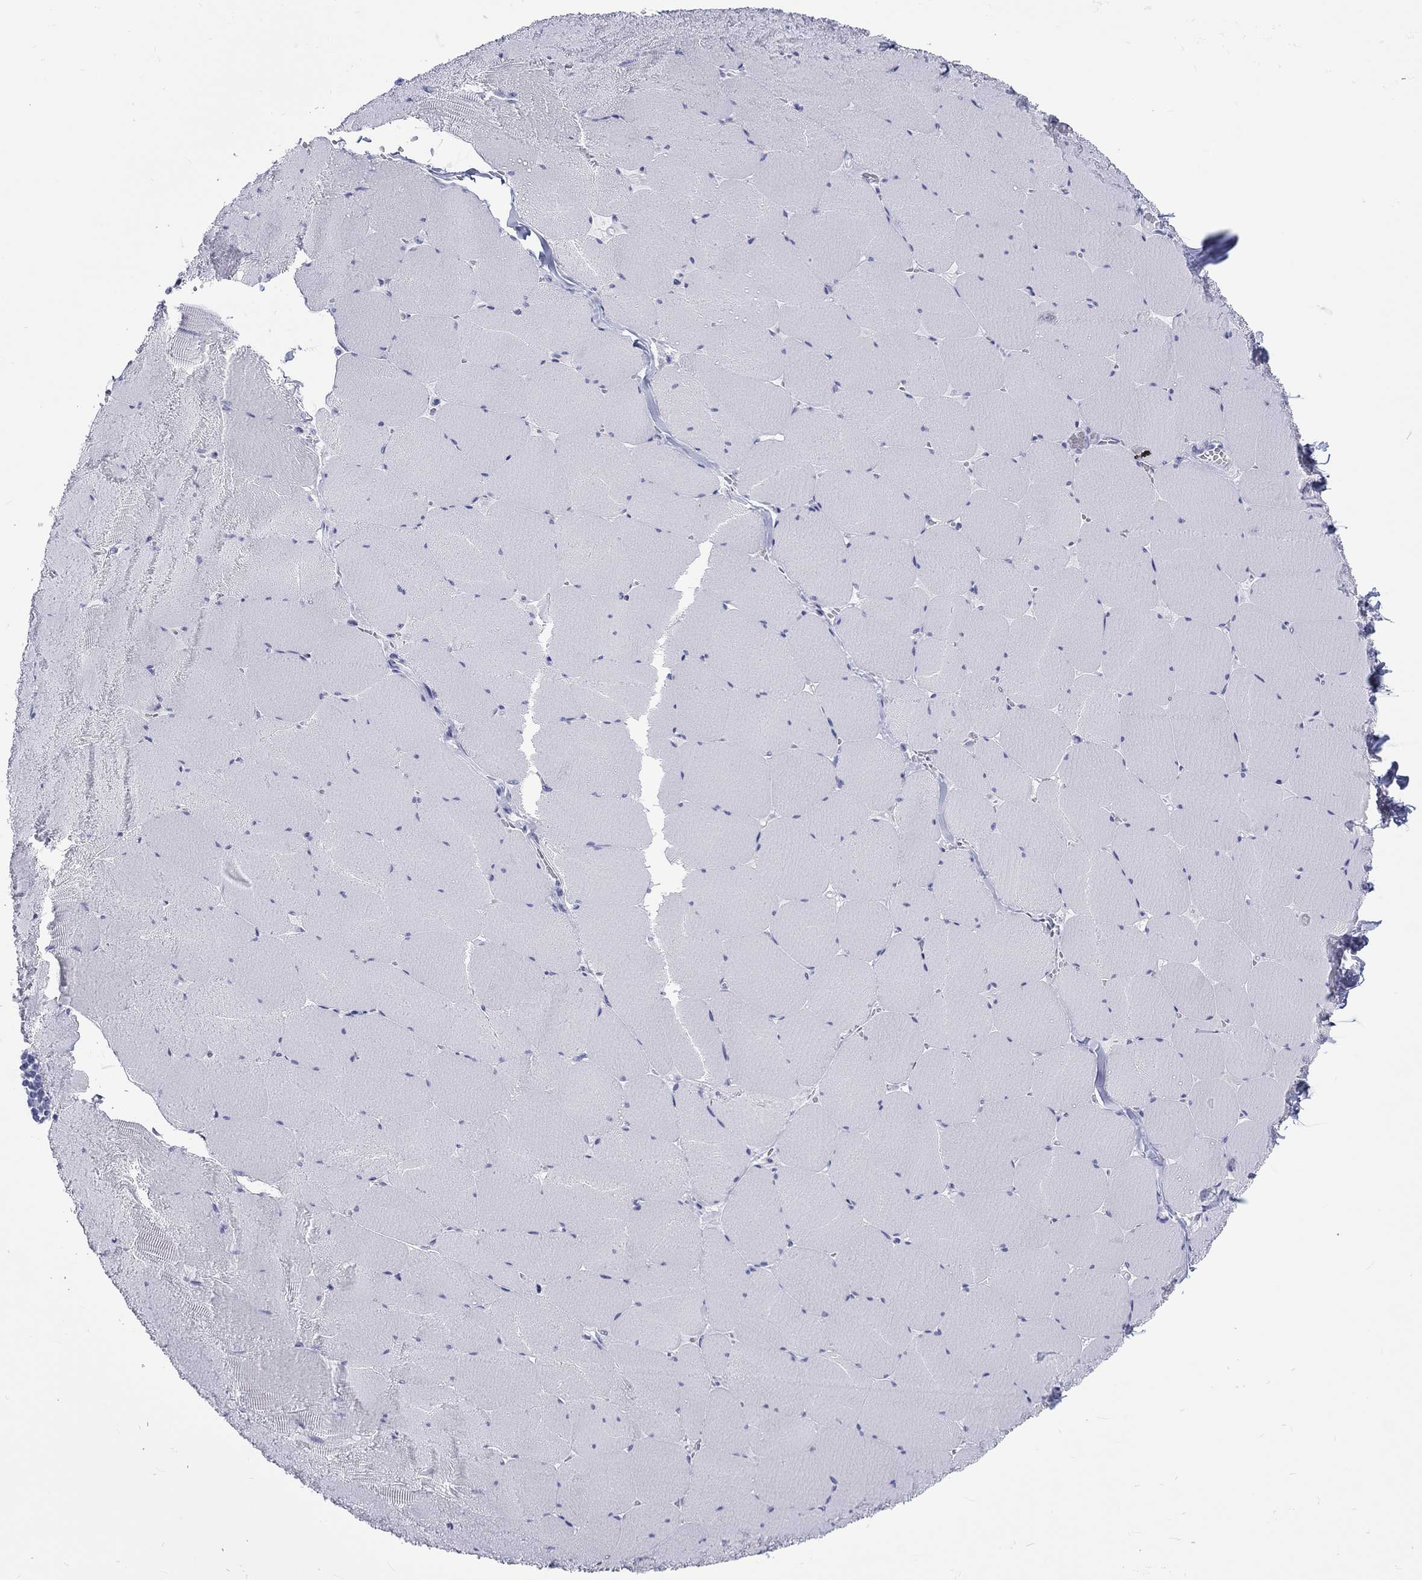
{"staining": {"intensity": "negative", "quantity": "none", "location": "none"}, "tissue": "skeletal muscle", "cell_type": "Myocytes", "image_type": "normal", "snomed": [{"axis": "morphology", "description": "Normal tissue, NOS"}, {"axis": "morphology", "description": "Malignant melanoma, Metastatic site"}, {"axis": "topography", "description": "Skeletal muscle"}], "caption": "IHC of benign human skeletal muscle reveals no staining in myocytes.", "gene": "H1", "patient": {"sex": "male", "age": 50}}